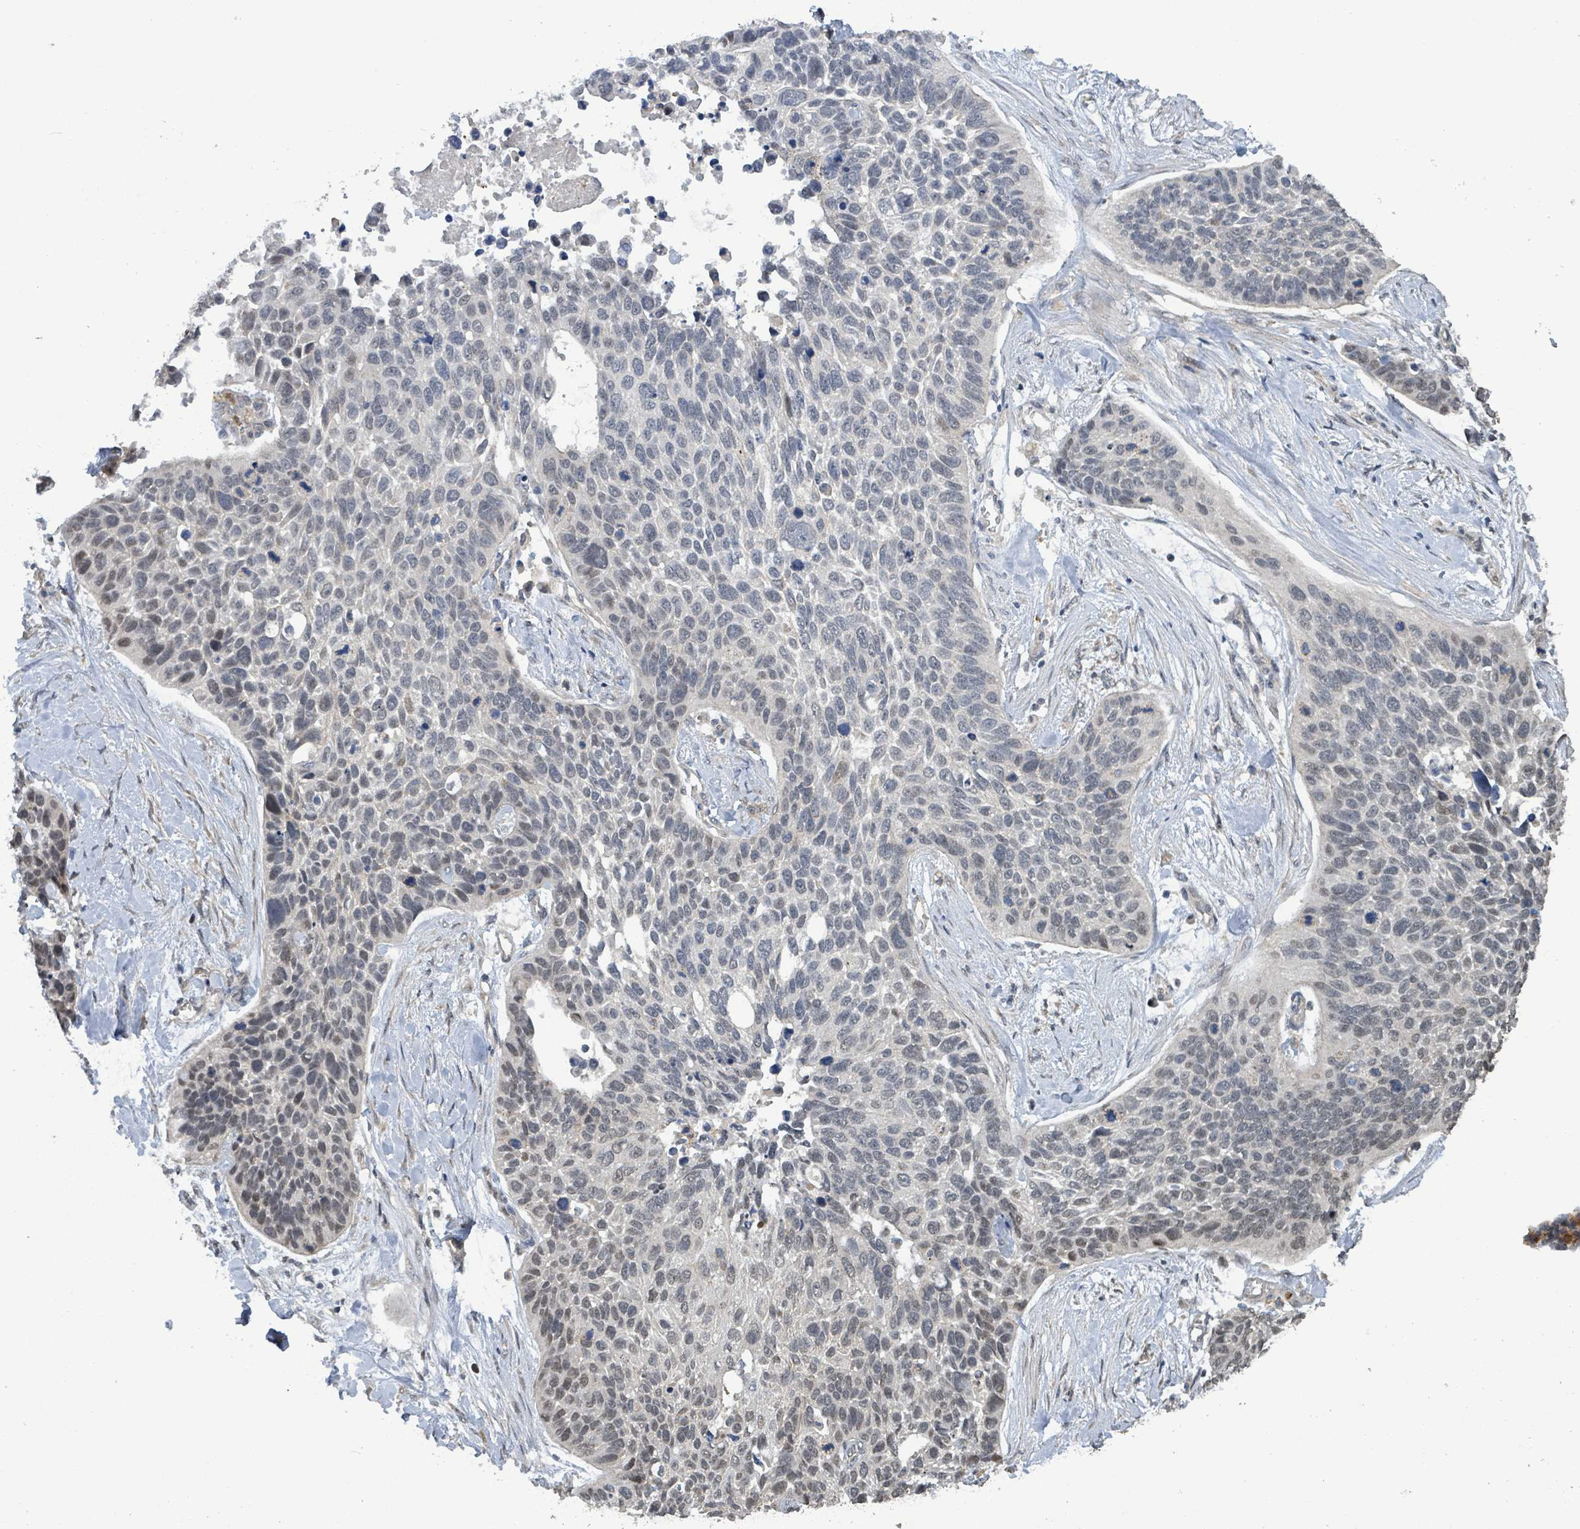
{"staining": {"intensity": "negative", "quantity": "none", "location": "none"}, "tissue": "lung cancer", "cell_type": "Tumor cells", "image_type": "cancer", "snomed": [{"axis": "morphology", "description": "Squamous cell carcinoma, NOS"}, {"axis": "topography", "description": "Lung"}], "caption": "Immunohistochemistry (IHC) histopathology image of neoplastic tissue: human lung cancer (squamous cell carcinoma) stained with DAB (3,3'-diaminobenzidine) displays no significant protein positivity in tumor cells.", "gene": "COQ6", "patient": {"sex": "male", "age": 62}}